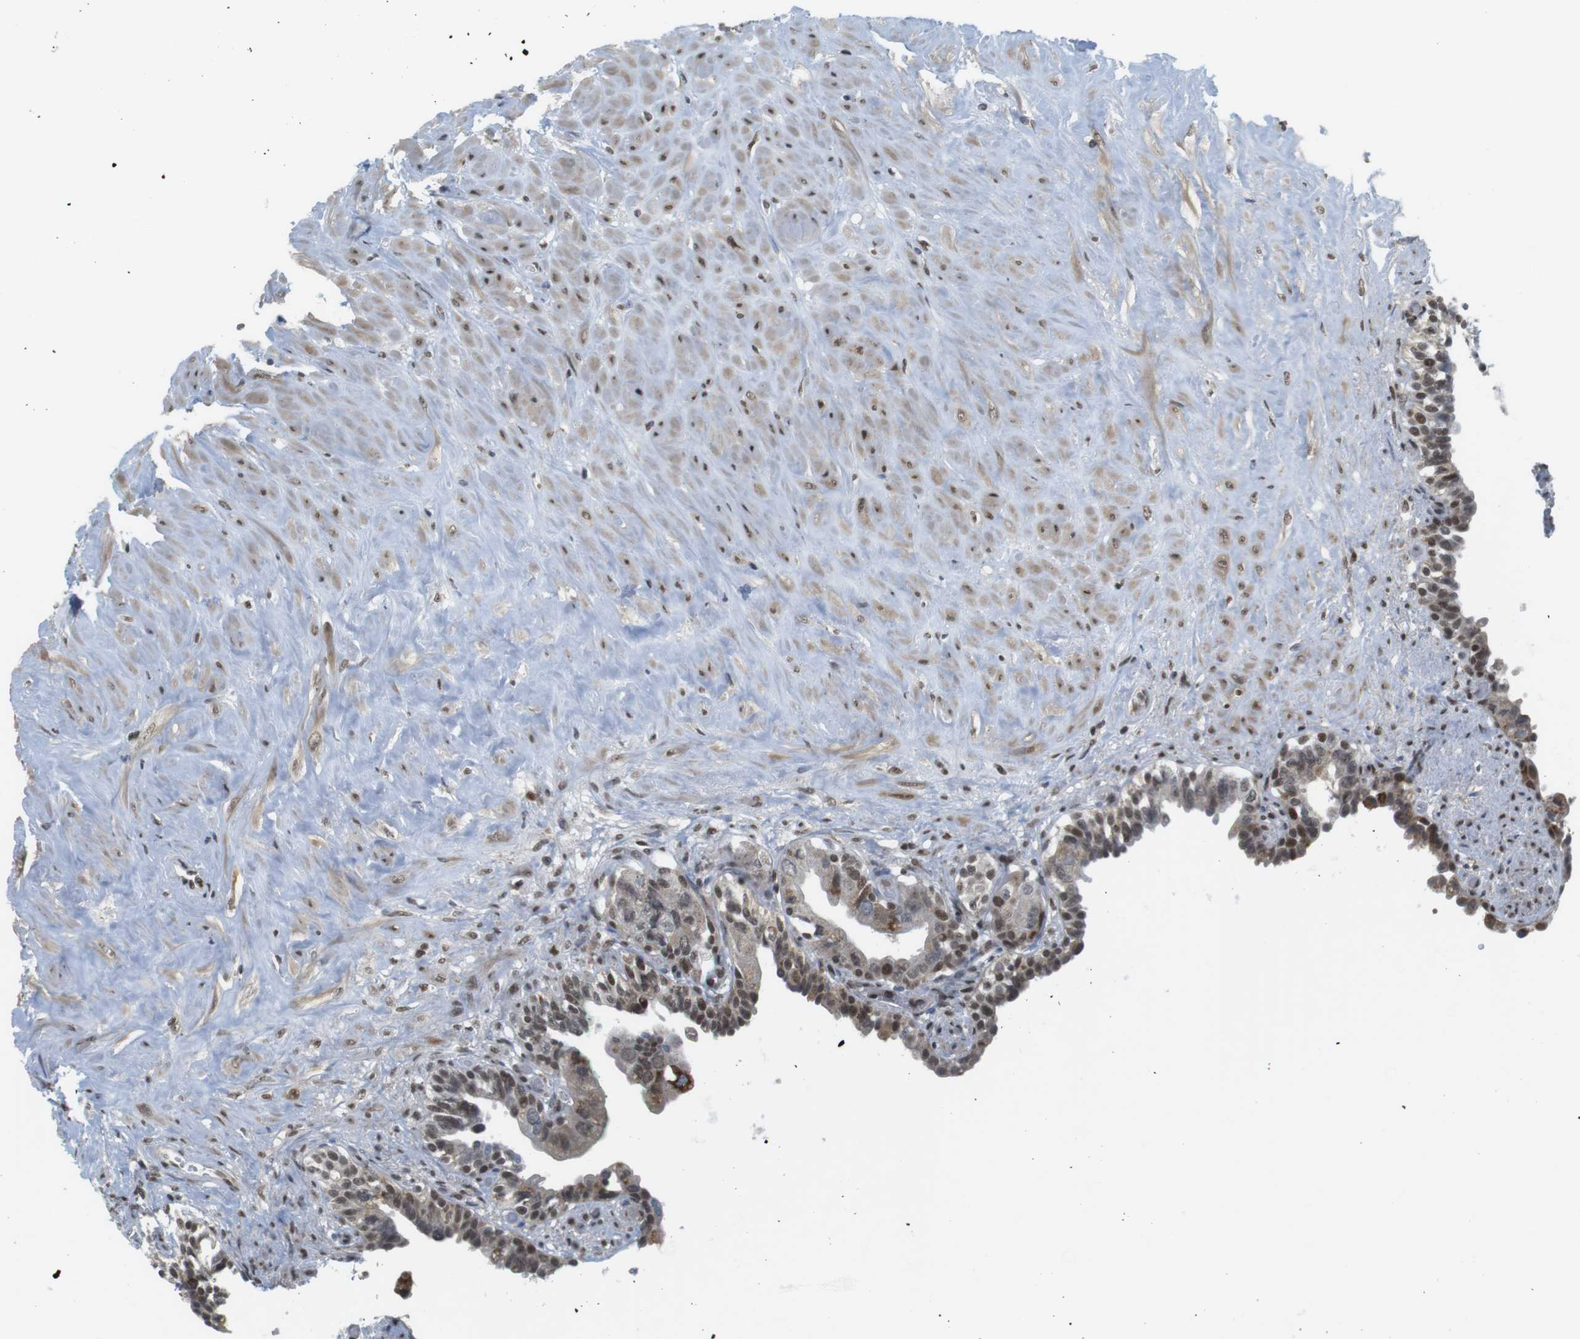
{"staining": {"intensity": "moderate", "quantity": "25%-75%", "location": "cytoplasmic/membranous,nuclear"}, "tissue": "seminal vesicle", "cell_type": "Glandular cells", "image_type": "normal", "snomed": [{"axis": "morphology", "description": "Normal tissue, NOS"}, {"axis": "topography", "description": "Seminal veicle"}], "caption": "Immunohistochemistry (IHC) image of normal human seminal vesicle stained for a protein (brown), which demonstrates medium levels of moderate cytoplasmic/membranous,nuclear expression in approximately 25%-75% of glandular cells.", "gene": "BRD4", "patient": {"sex": "male", "age": 63}}